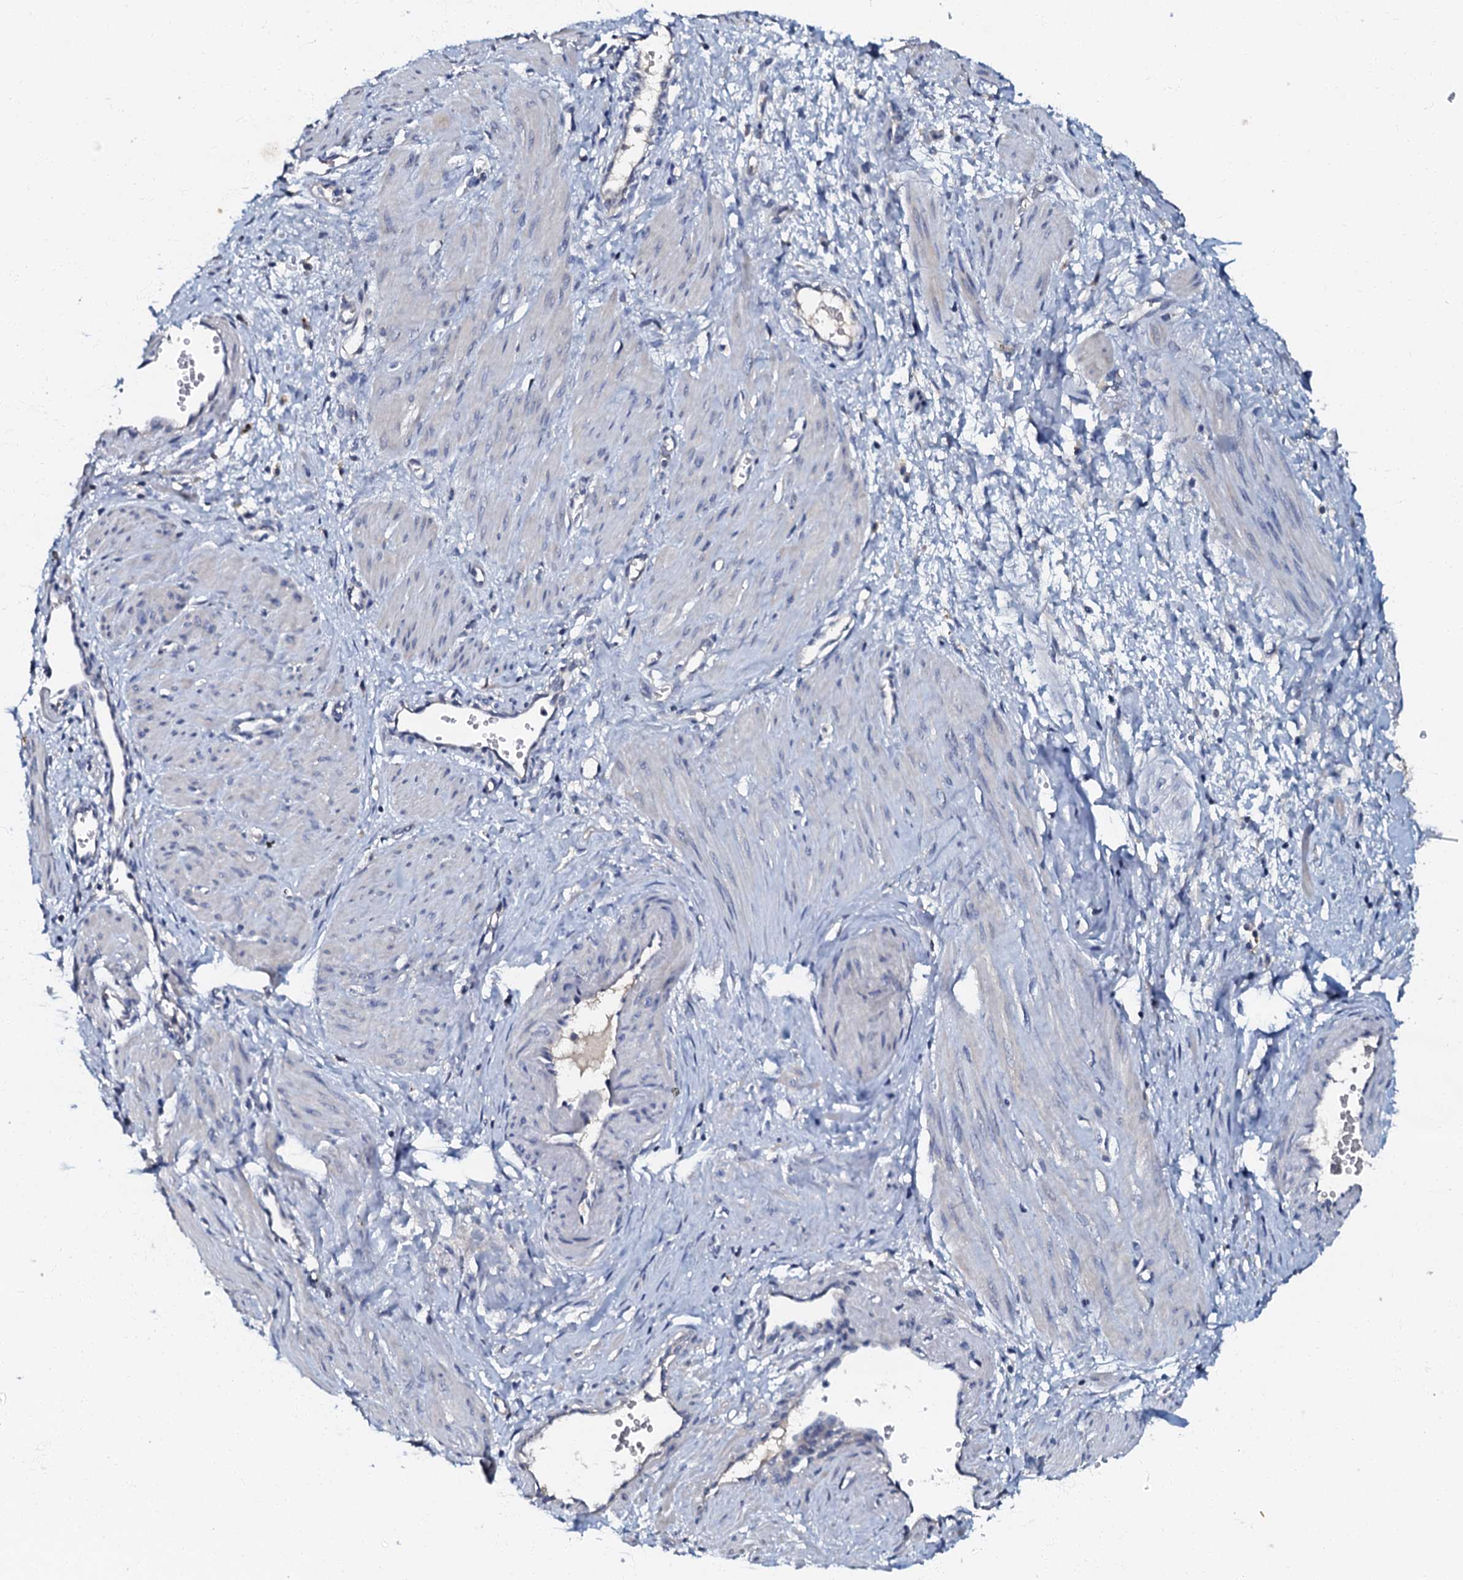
{"staining": {"intensity": "negative", "quantity": "none", "location": "none"}, "tissue": "smooth muscle", "cell_type": "Smooth muscle cells", "image_type": "normal", "snomed": [{"axis": "morphology", "description": "Normal tissue, NOS"}, {"axis": "topography", "description": "Endometrium"}], "caption": "An image of smooth muscle stained for a protein shows no brown staining in smooth muscle cells. The staining is performed using DAB brown chromogen with nuclei counter-stained in using hematoxylin.", "gene": "OLAH", "patient": {"sex": "female", "age": 33}}